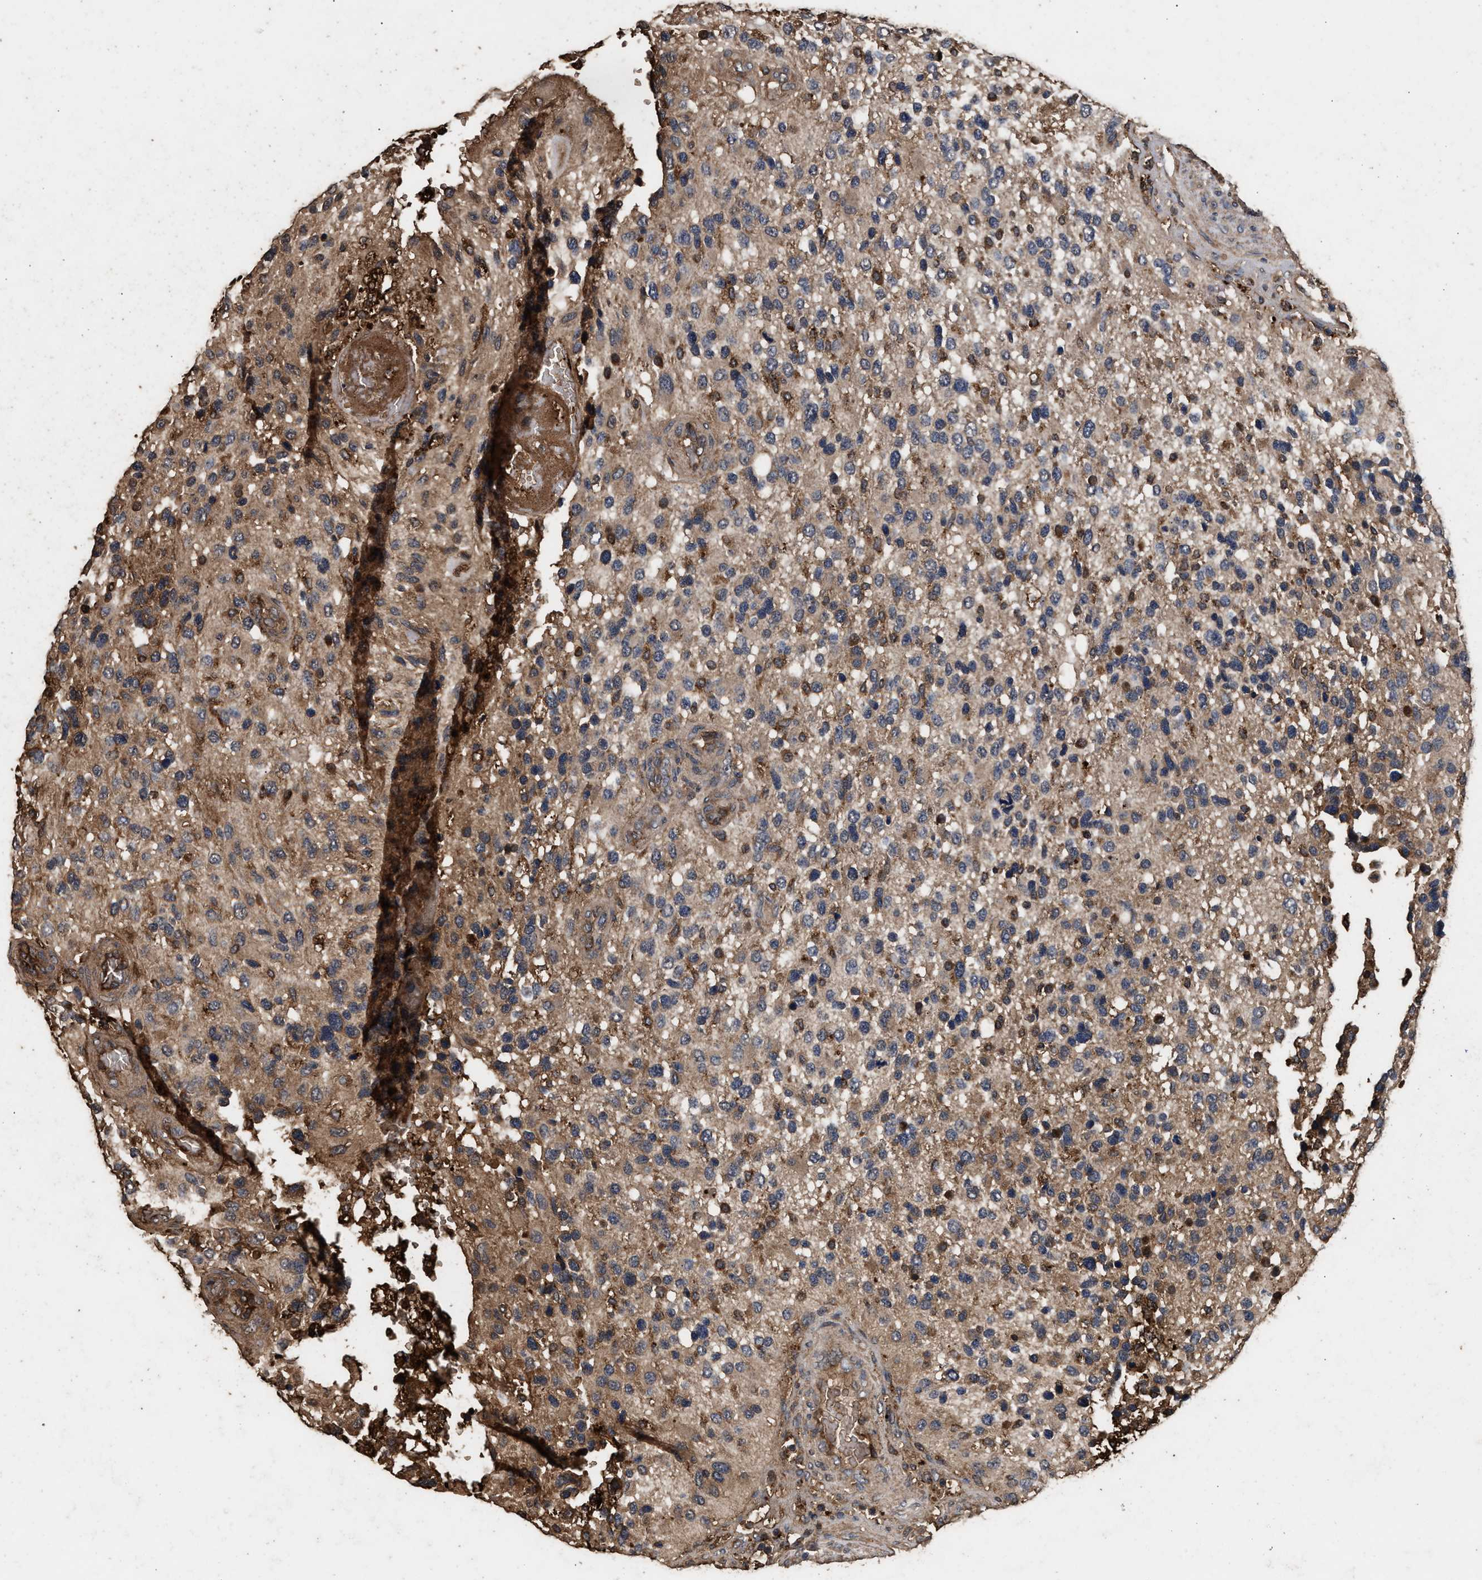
{"staining": {"intensity": "moderate", "quantity": "25%-75%", "location": "cytoplasmic/membranous"}, "tissue": "glioma", "cell_type": "Tumor cells", "image_type": "cancer", "snomed": [{"axis": "morphology", "description": "Glioma, malignant, High grade"}, {"axis": "topography", "description": "Brain"}], "caption": "Glioma stained with DAB immunohistochemistry (IHC) shows medium levels of moderate cytoplasmic/membranous staining in approximately 25%-75% of tumor cells.", "gene": "KYAT1", "patient": {"sex": "female", "age": 58}}